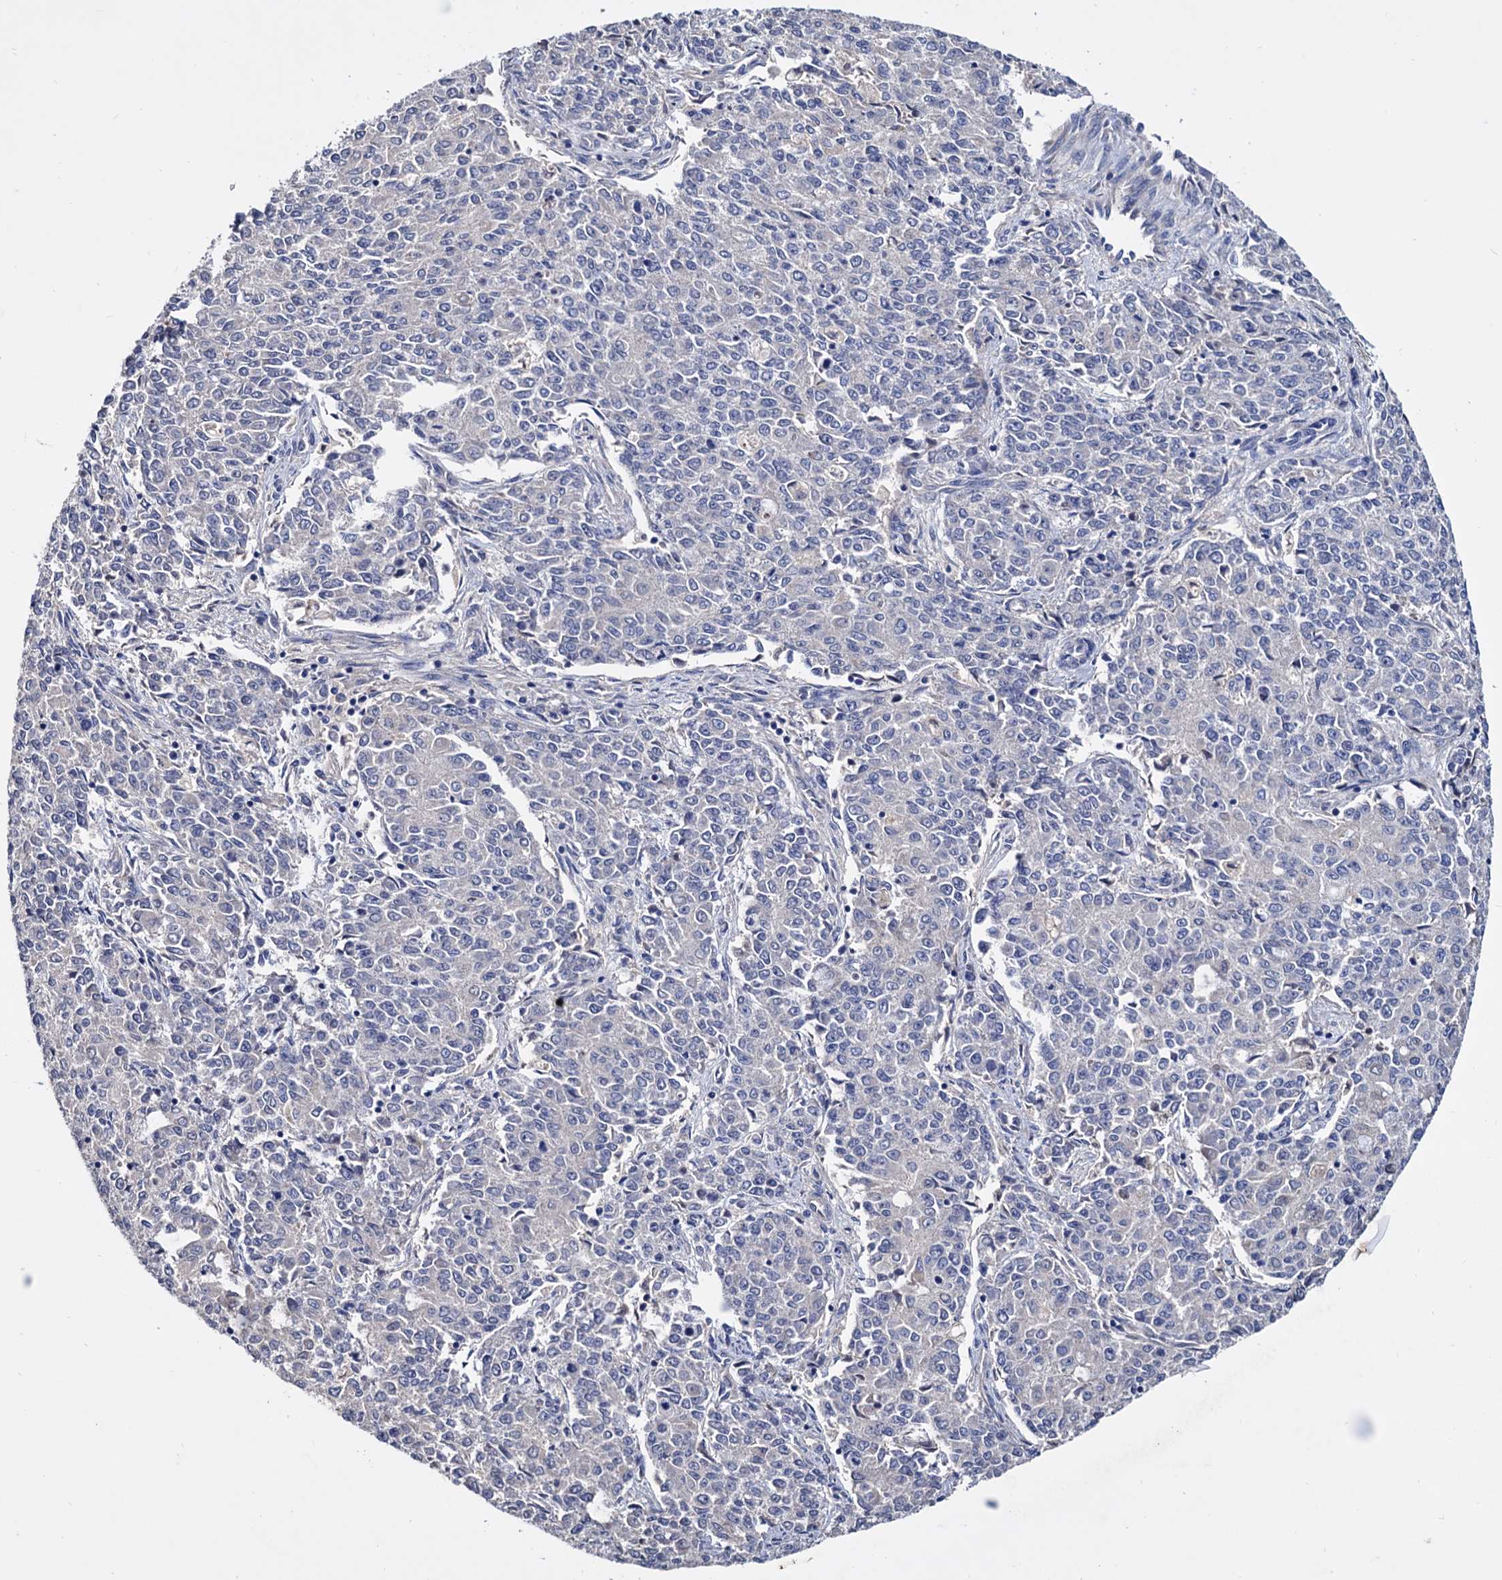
{"staining": {"intensity": "negative", "quantity": "none", "location": "none"}, "tissue": "endometrial cancer", "cell_type": "Tumor cells", "image_type": "cancer", "snomed": [{"axis": "morphology", "description": "Adenocarcinoma, NOS"}, {"axis": "topography", "description": "Endometrium"}], "caption": "Adenocarcinoma (endometrial) stained for a protein using IHC displays no staining tumor cells.", "gene": "NPAS4", "patient": {"sex": "female", "age": 50}}